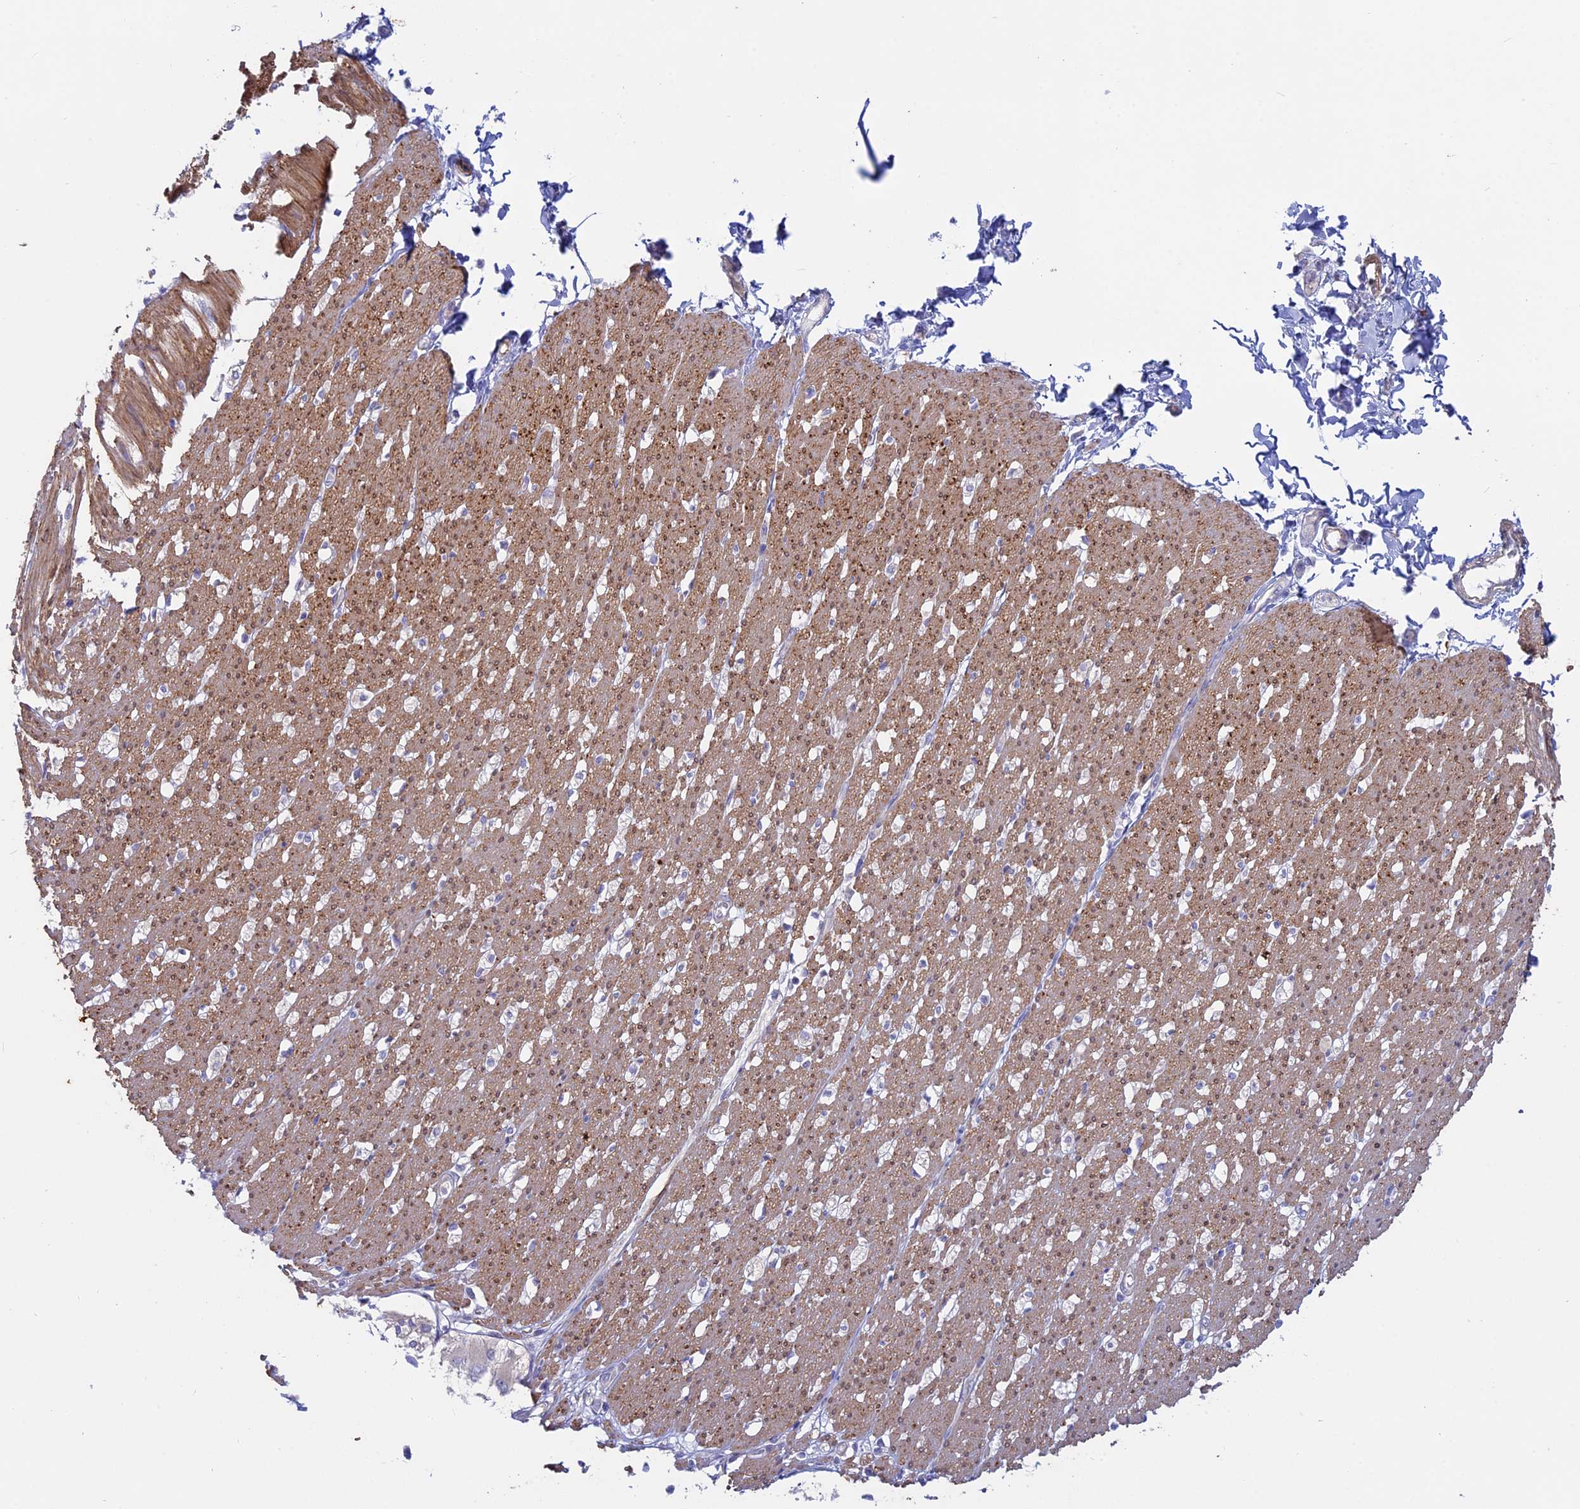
{"staining": {"intensity": "strong", "quantity": ">75%", "location": "cytoplasmic/membranous"}, "tissue": "smooth muscle", "cell_type": "Smooth muscle cells", "image_type": "normal", "snomed": [{"axis": "morphology", "description": "Normal tissue, NOS"}, {"axis": "morphology", "description": "Adenocarcinoma, NOS"}, {"axis": "topography", "description": "Colon"}, {"axis": "topography", "description": "Peripheral nerve tissue"}], "caption": "Immunohistochemical staining of unremarkable smooth muscle demonstrates >75% levels of strong cytoplasmic/membranous protein expression in approximately >75% of smooth muscle cells. Ihc stains the protein of interest in brown and the nuclei are stained blue.", "gene": "MYO5B", "patient": {"sex": "male", "age": 14}}